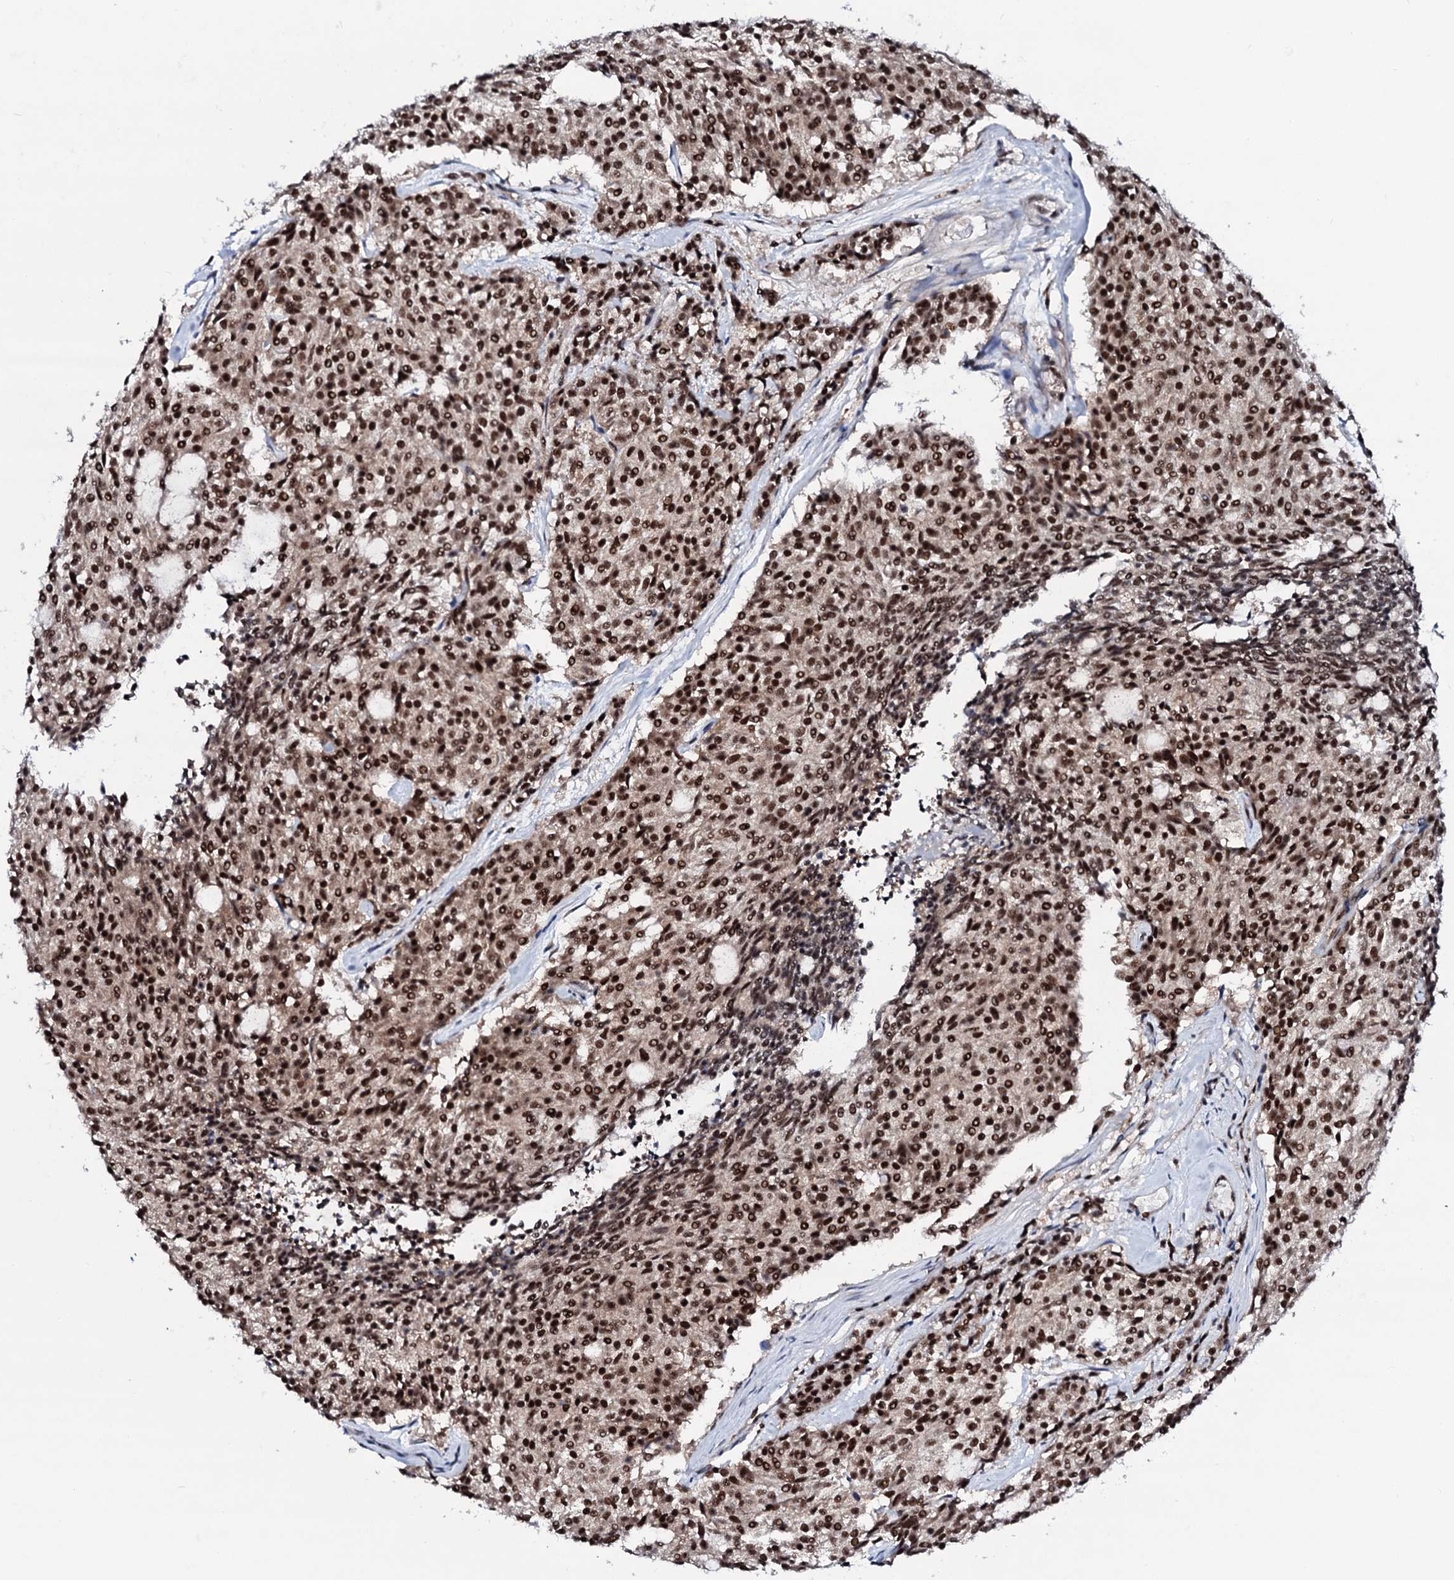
{"staining": {"intensity": "strong", "quantity": ">75%", "location": "nuclear"}, "tissue": "carcinoid", "cell_type": "Tumor cells", "image_type": "cancer", "snomed": [{"axis": "morphology", "description": "Carcinoid, malignant, NOS"}, {"axis": "topography", "description": "Pancreas"}], "caption": "Human carcinoid stained with a brown dye demonstrates strong nuclear positive staining in about >75% of tumor cells.", "gene": "PRPF18", "patient": {"sex": "female", "age": 54}}